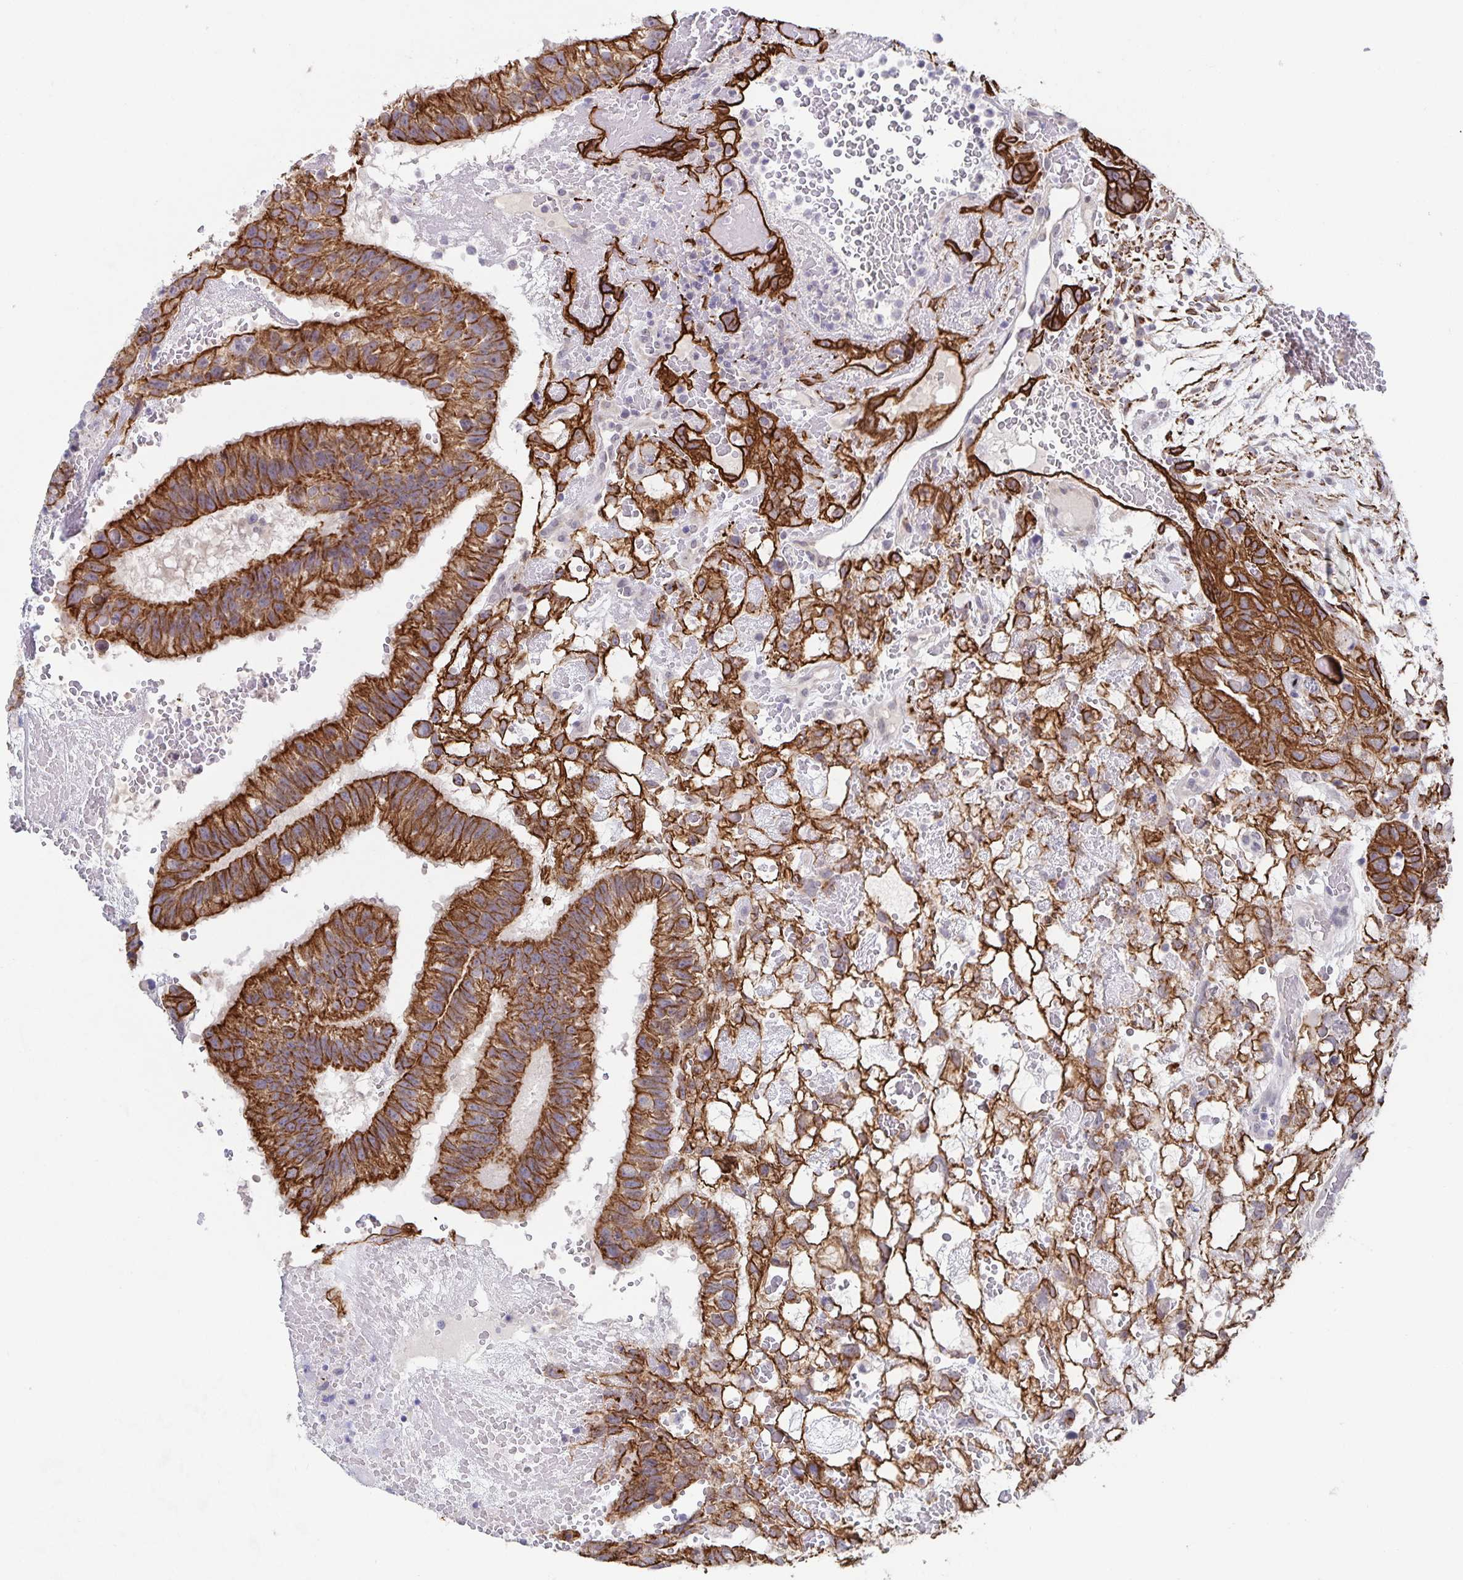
{"staining": {"intensity": "strong", "quantity": ">75%", "location": "cytoplasmic/membranous"}, "tissue": "testis cancer", "cell_type": "Tumor cells", "image_type": "cancer", "snomed": [{"axis": "morphology", "description": "Normal tissue, NOS"}, {"axis": "morphology", "description": "Carcinoma, Embryonal, NOS"}, {"axis": "topography", "description": "Testis"}], "caption": "Testis cancer (embryonal carcinoma) stained for a protein reveals strong cytoplasmic/membranous positivity in tumor cells.", "gene": "ZIK1", "patient": {"sex": "male", "age": 32}}